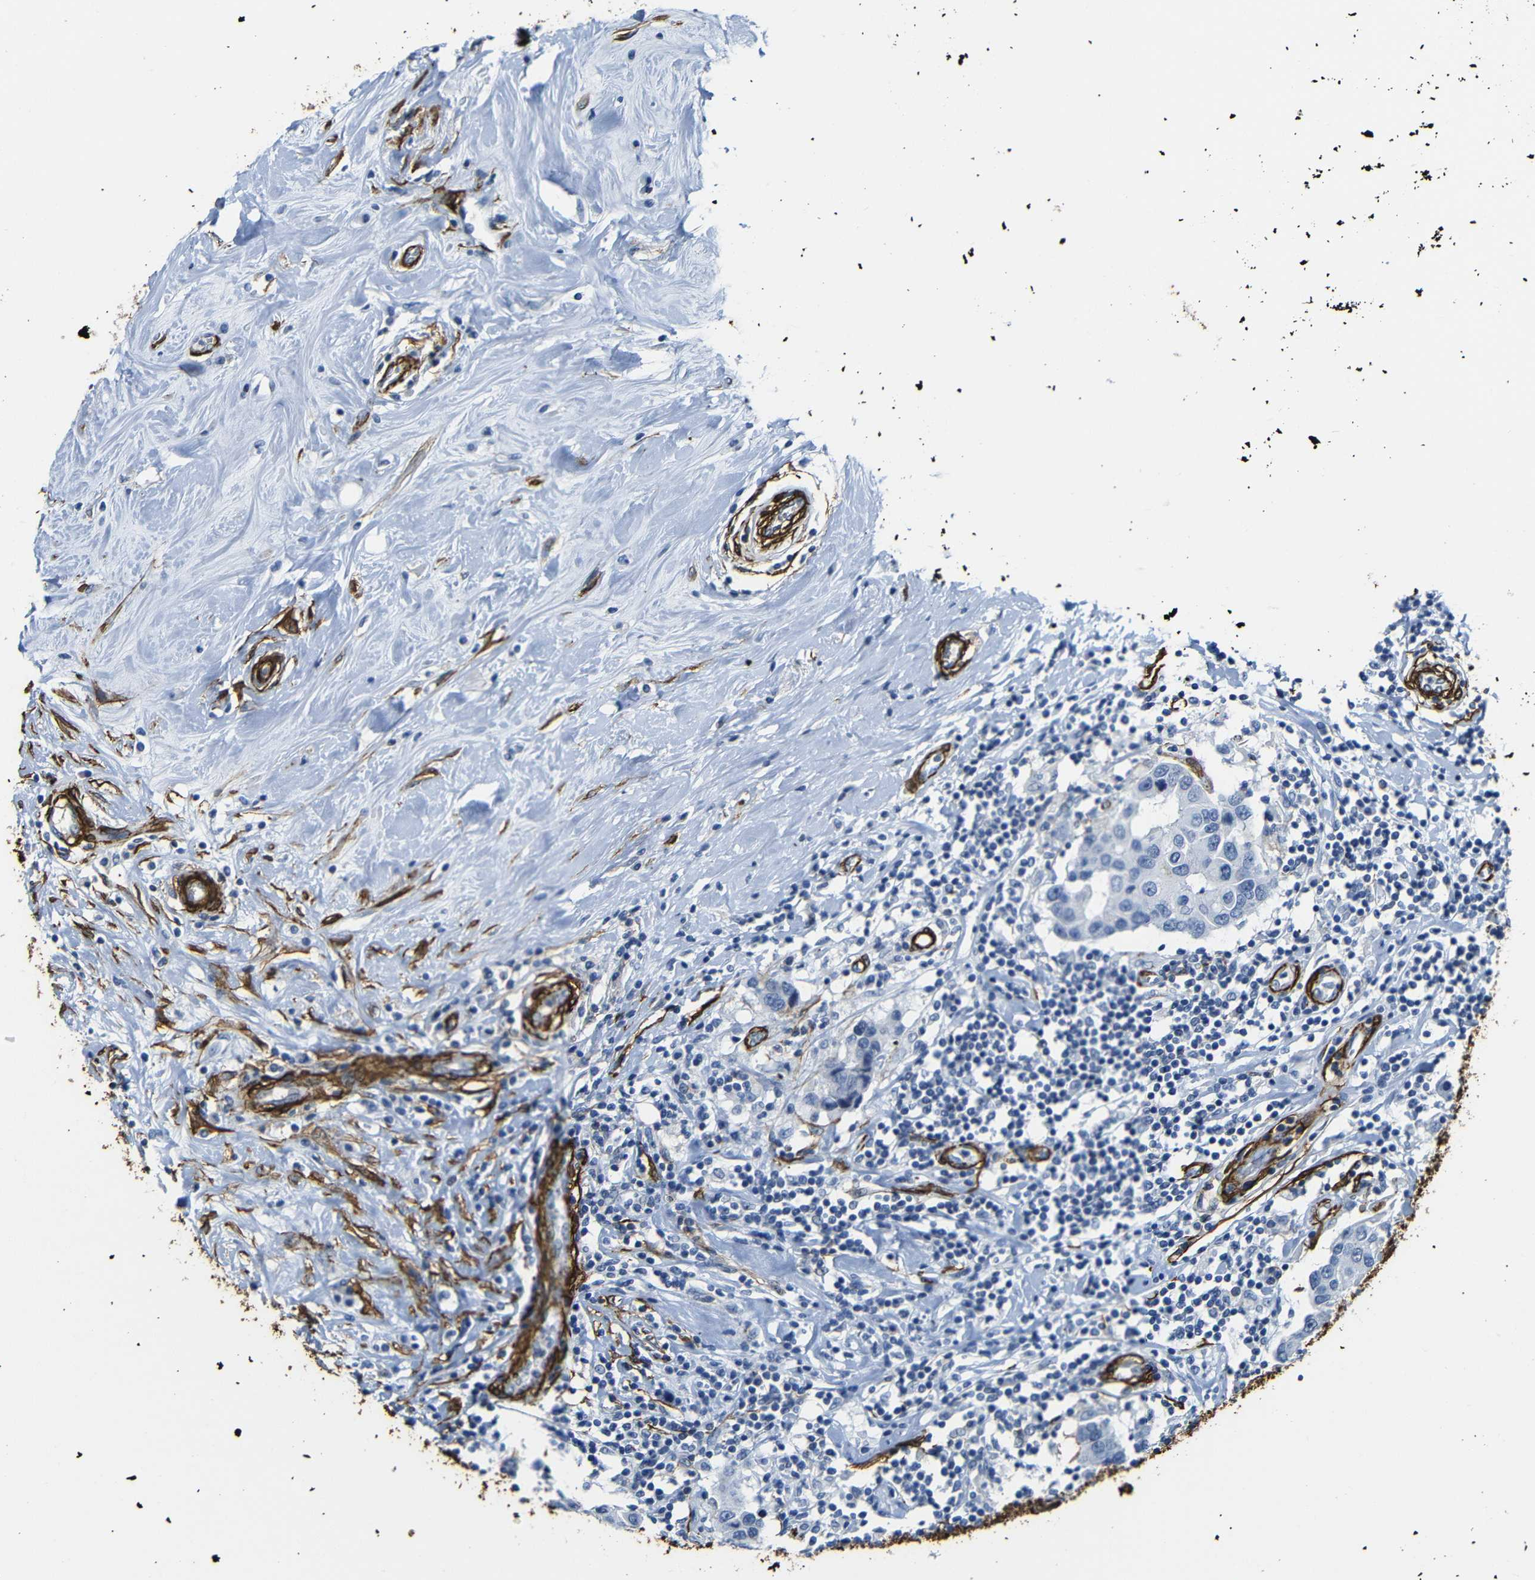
{"staining": {"intensity": "negative", "quantity": "none", "location": "none"}, "tissue": "breast cancer", "cell_type": "Tumor cells", "image_type": "cancer", "snomed": [{"axis": "morphology", "description": "Duct carcinoma"}, {"axis": "topography", "description": "Breast"}], "caption": "This image is of breast cancer stained with IHC to label a protein in brown with the nuclei are counter-stained blue. There is no positivity in tumor cells.", "gene": "ACTA2", "patient": {"sex": "female", "age": 27}}